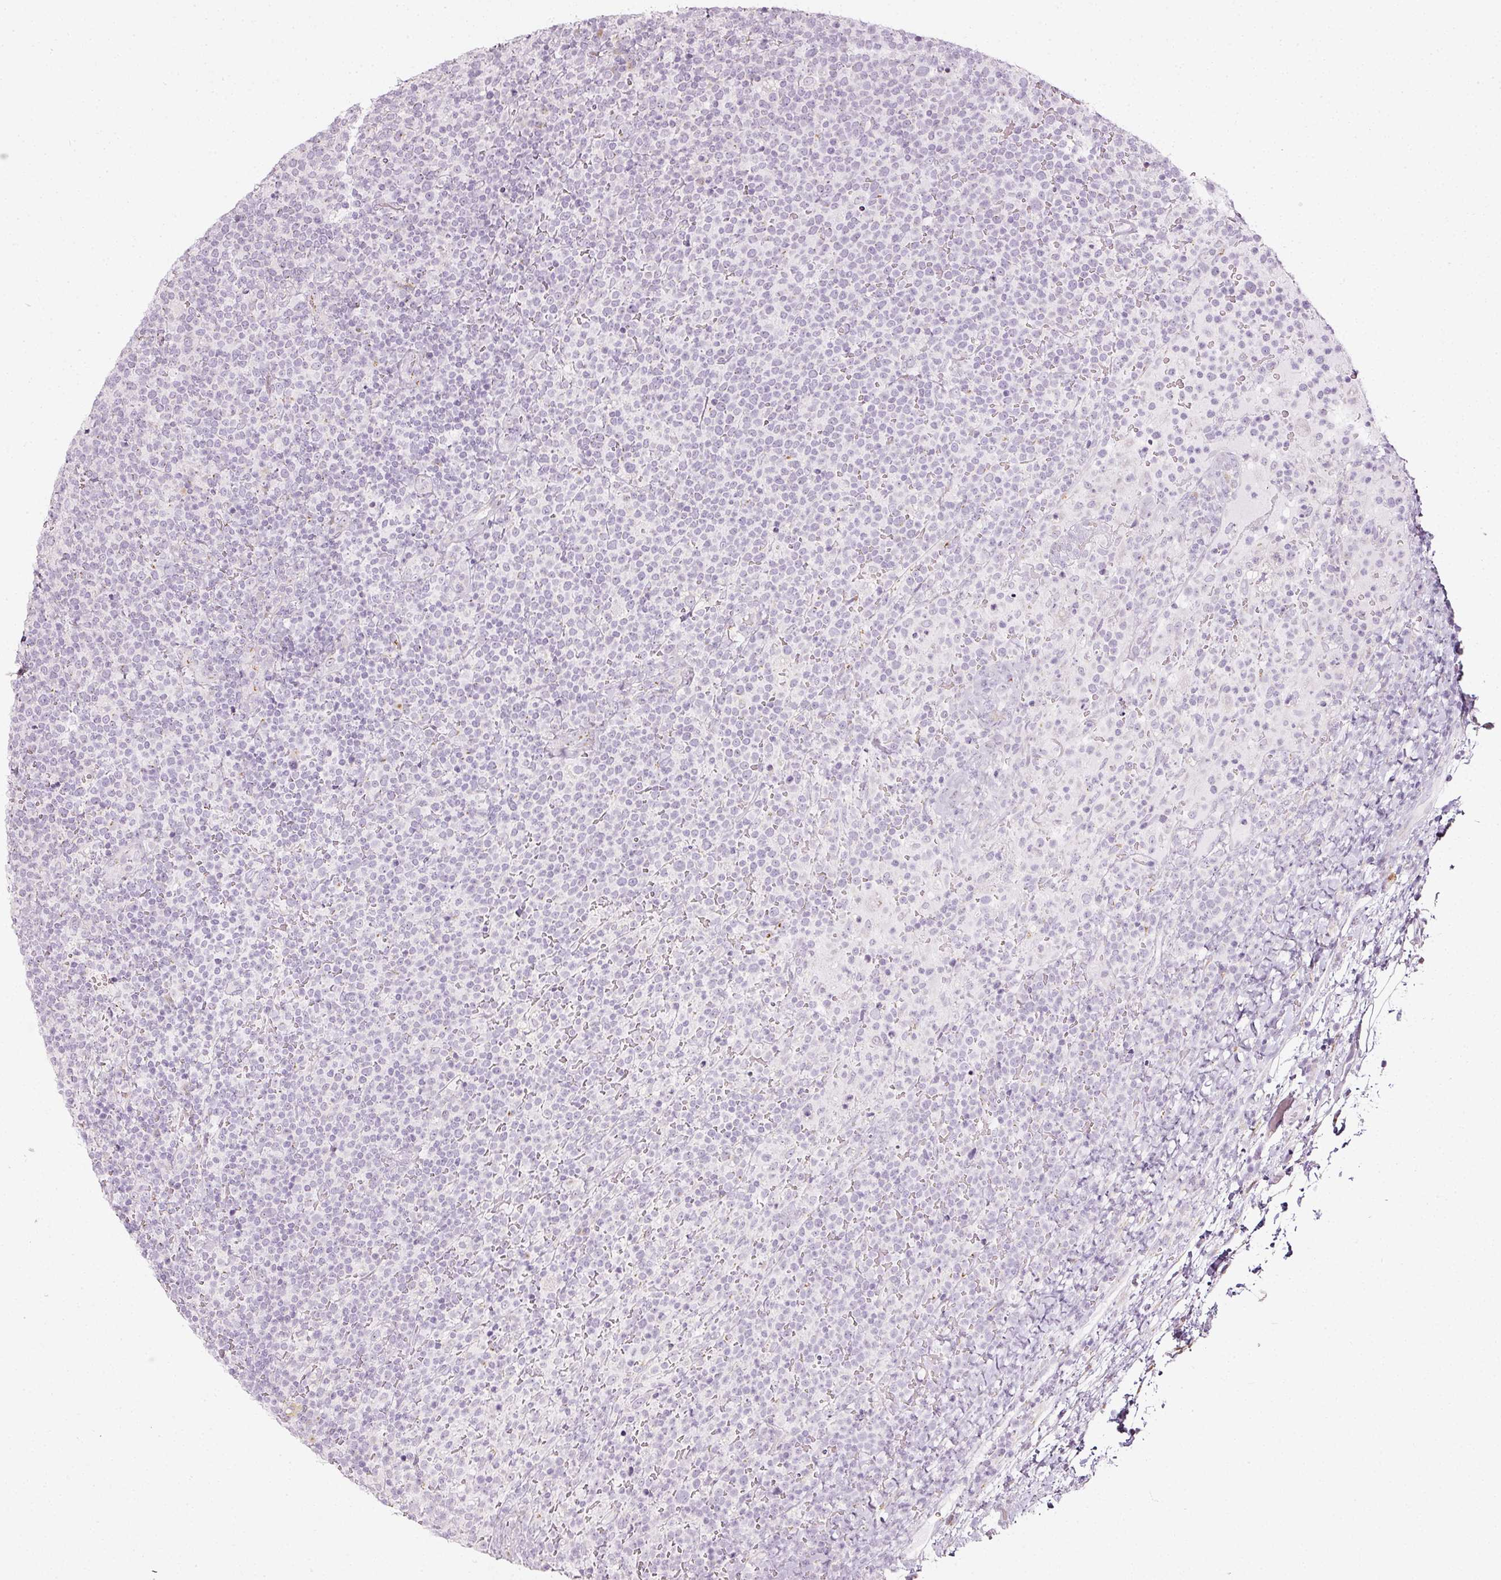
{"staining": {"intensity": "negative", "quantity": "none", "location": "none"}, "tissue": "lymphoma", "cell_type": "Tumor cells", "image_type": "cancer", "snomed": [{"axis": "morphology", "description": "Malignant lymphoma, non-Hodgkin's type, High grade"}, {"axis": "topography", "description": "Lymph node"}], "caption": "Protein analysis of lymphoma displays no significant expression in tumor cells.", "gene": "SDF4", "patient": {"sex": "male", "age": 61}}